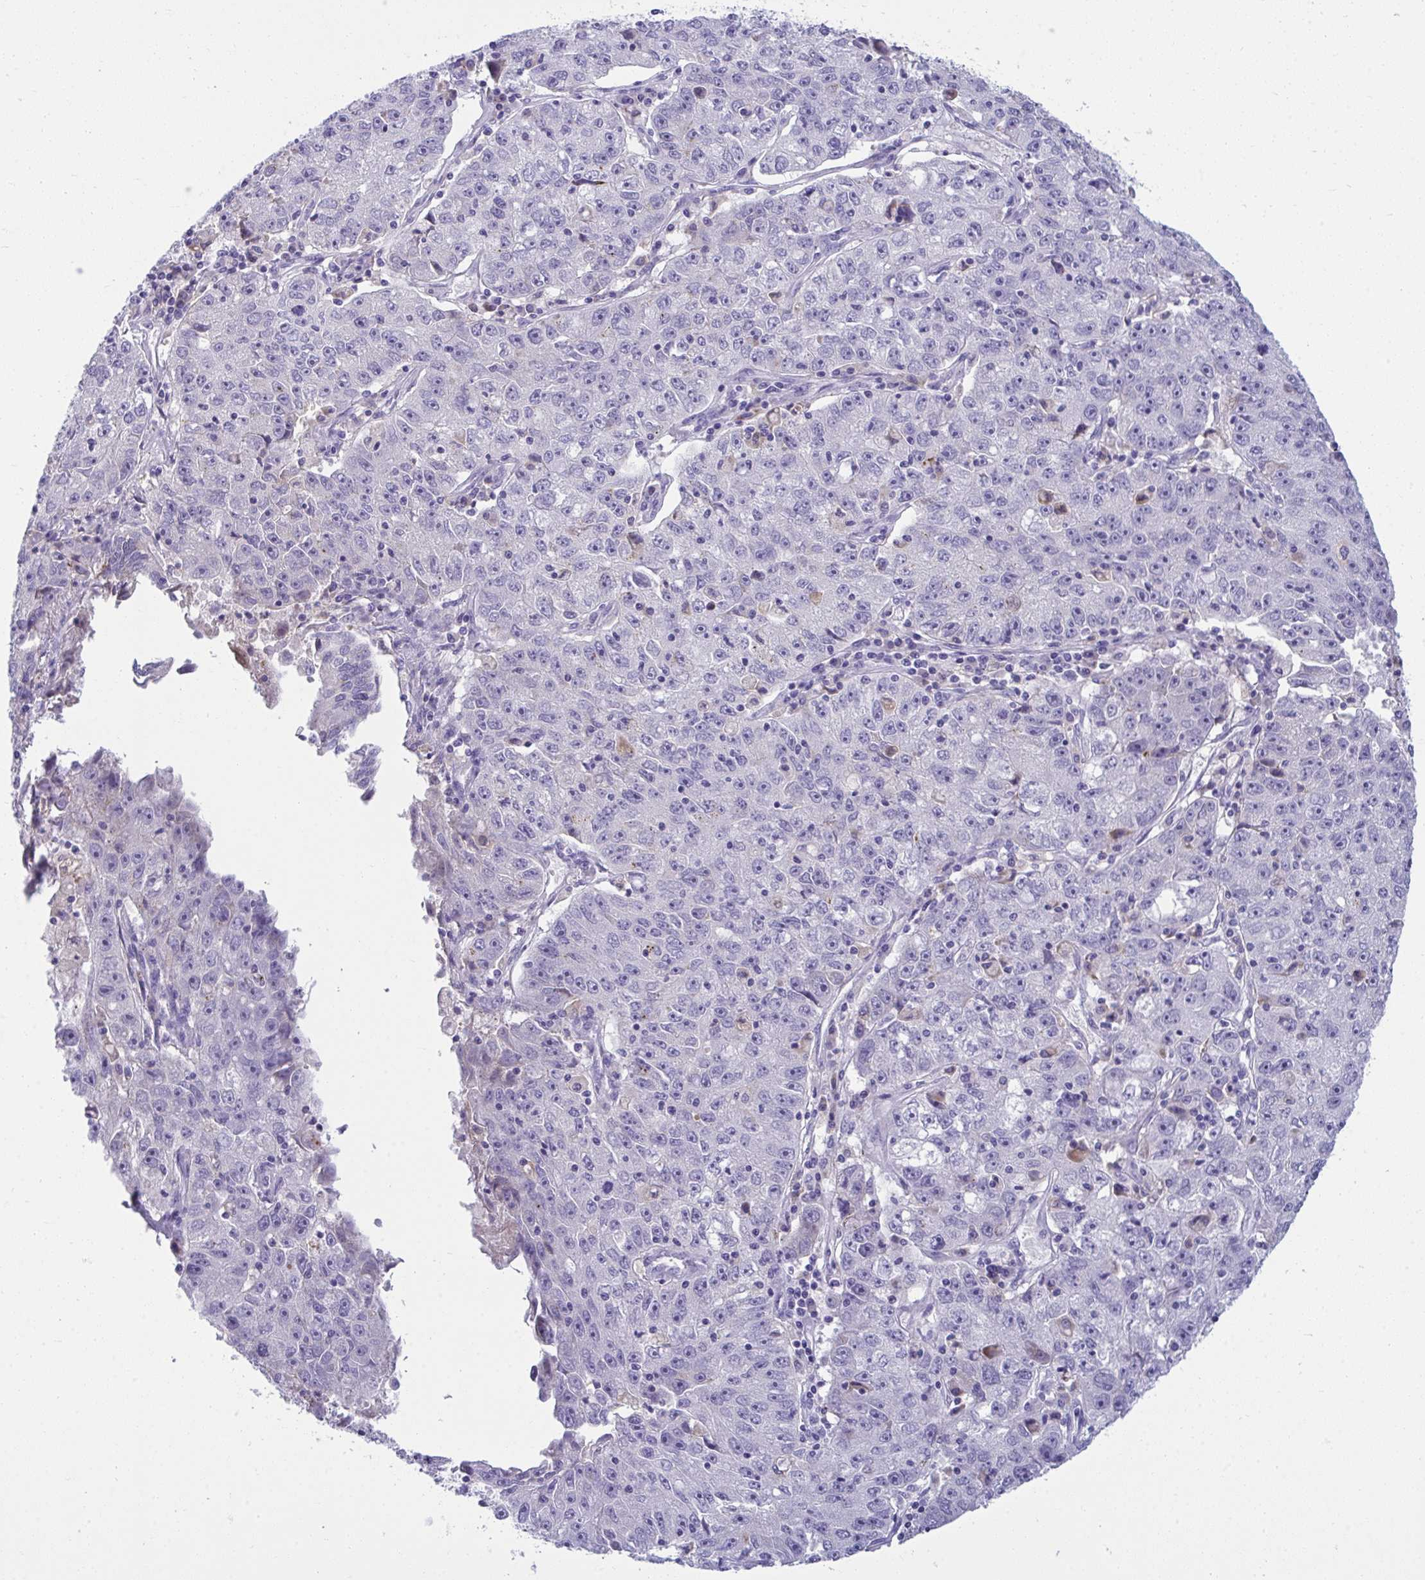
{"staining": {"intensity": "negative", "quantity": "none", "location": "none"}, "tissue": "lung cancer", "cell_type": "Tumor cells", "image_type": "cancer", "snomed": [{"axis": "morphology", "description": "Normal morphology"}, {"axis": "morphology", "description": "Adenocarcinoma, NOS"}, {"axis": "topography", "description": "Lymph node"}, {"axis": "topography", "description": "Lung"}], "caption": "This micrograph is of adenocarcinoma (lung) stained with immunohistochemistry (IHC) to label a protein in brown with the nuclei are counter-stained blue. There is no positivity in tumor cells.", "gene": "RGPD5", "patient": {"sex": "female", "age": 57}}